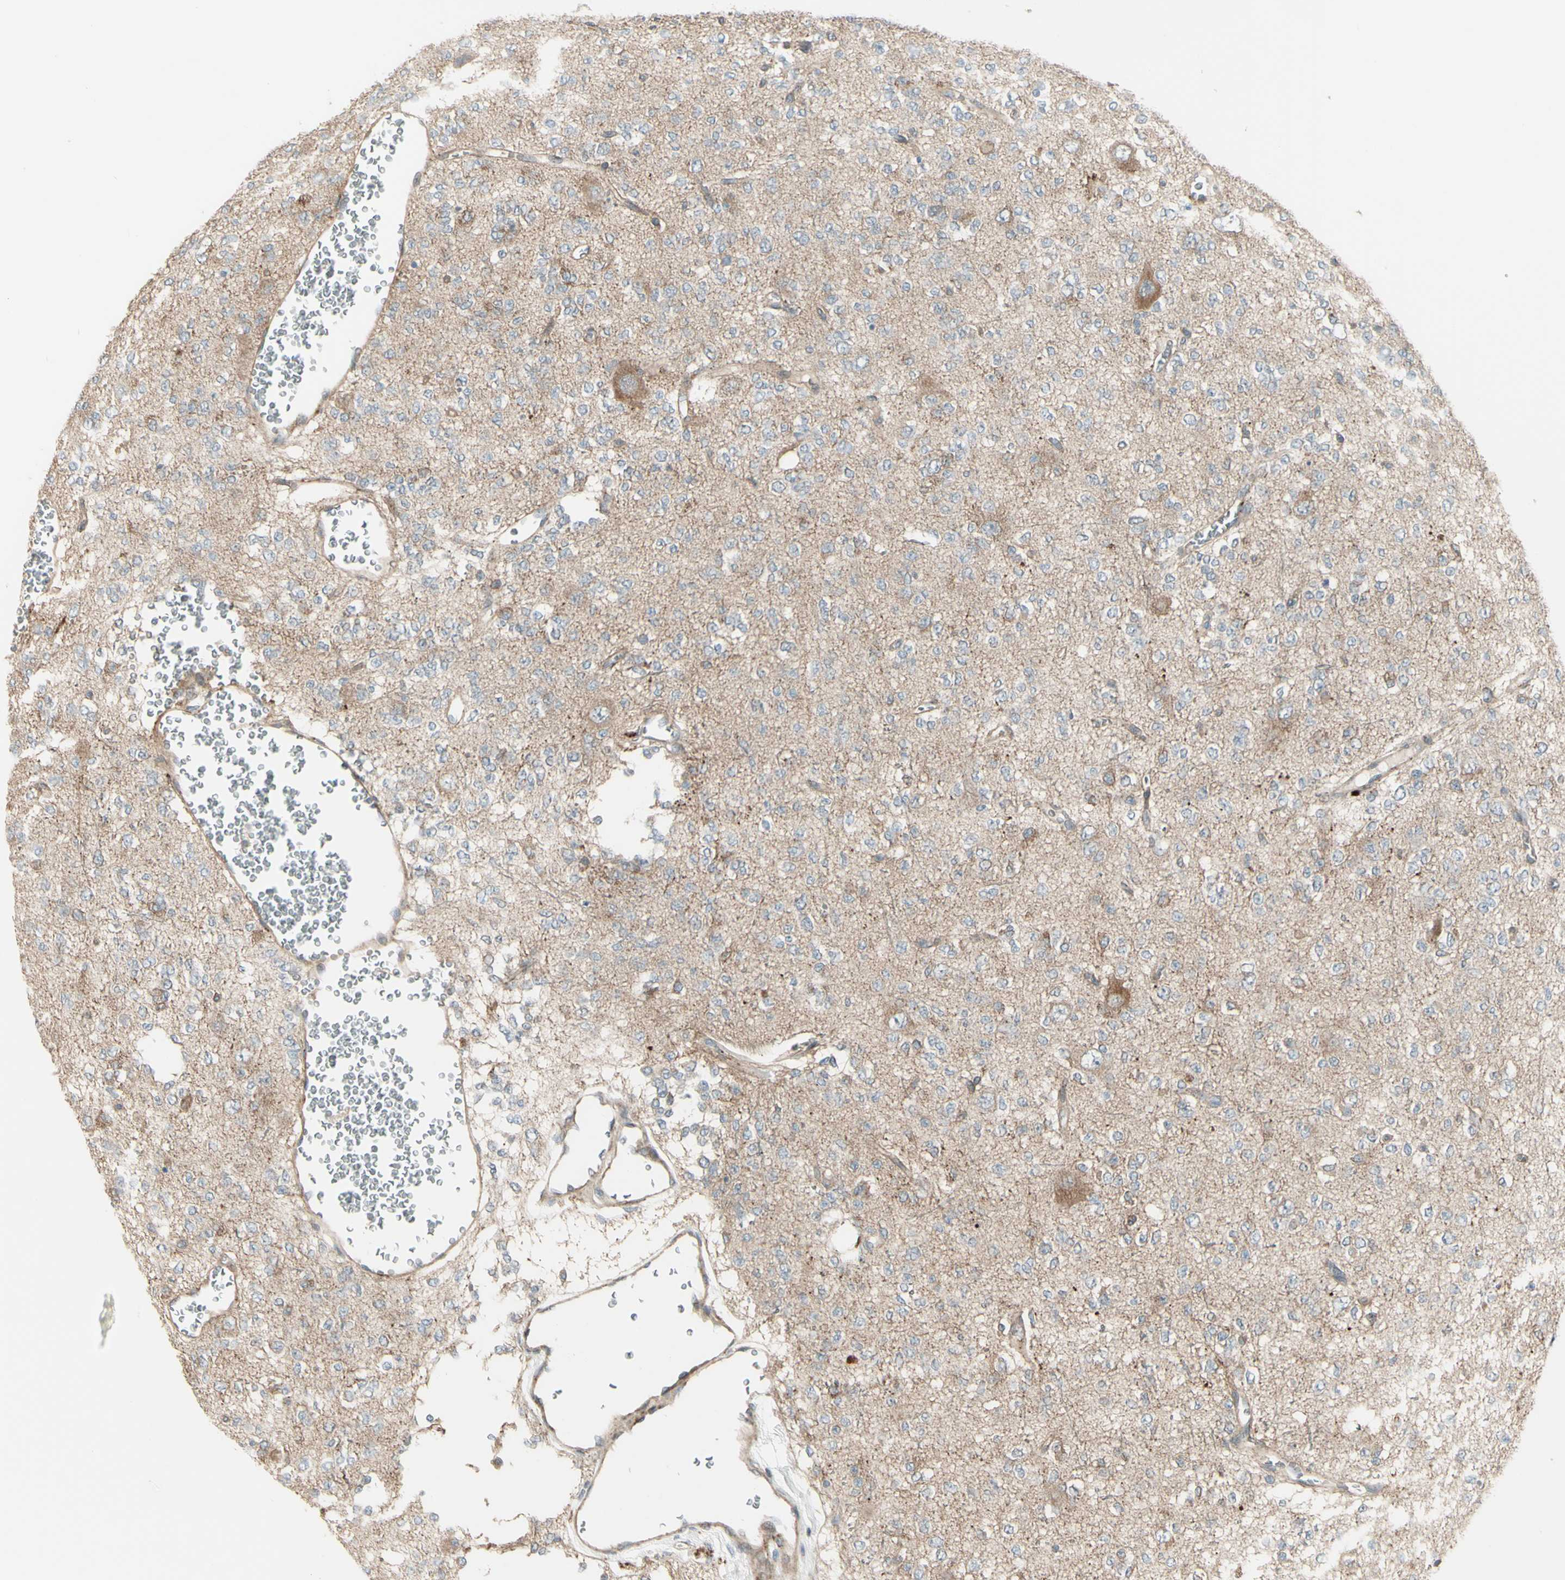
{"staining": {"intensity": "weak", "quantity": "25%-75%", "location": "cytoplasmic/membranous"}, "tissue": "glioma", "cell_type": "Tumor cells", "image_type": "cancer", "snomed": [{"axis": "morphology", "description": "Glioma, malignant, Low grade"}, {"axis": "topography", "description": "Brain"}], "caption": "A micrograph of human malignant glioma (low-grade) stained for a protein reveals weak cytoplasmic/membranous brown staining in tumor cells.", "gene": "OSTM1", "patient": {"sex": "male", "age": 38}}